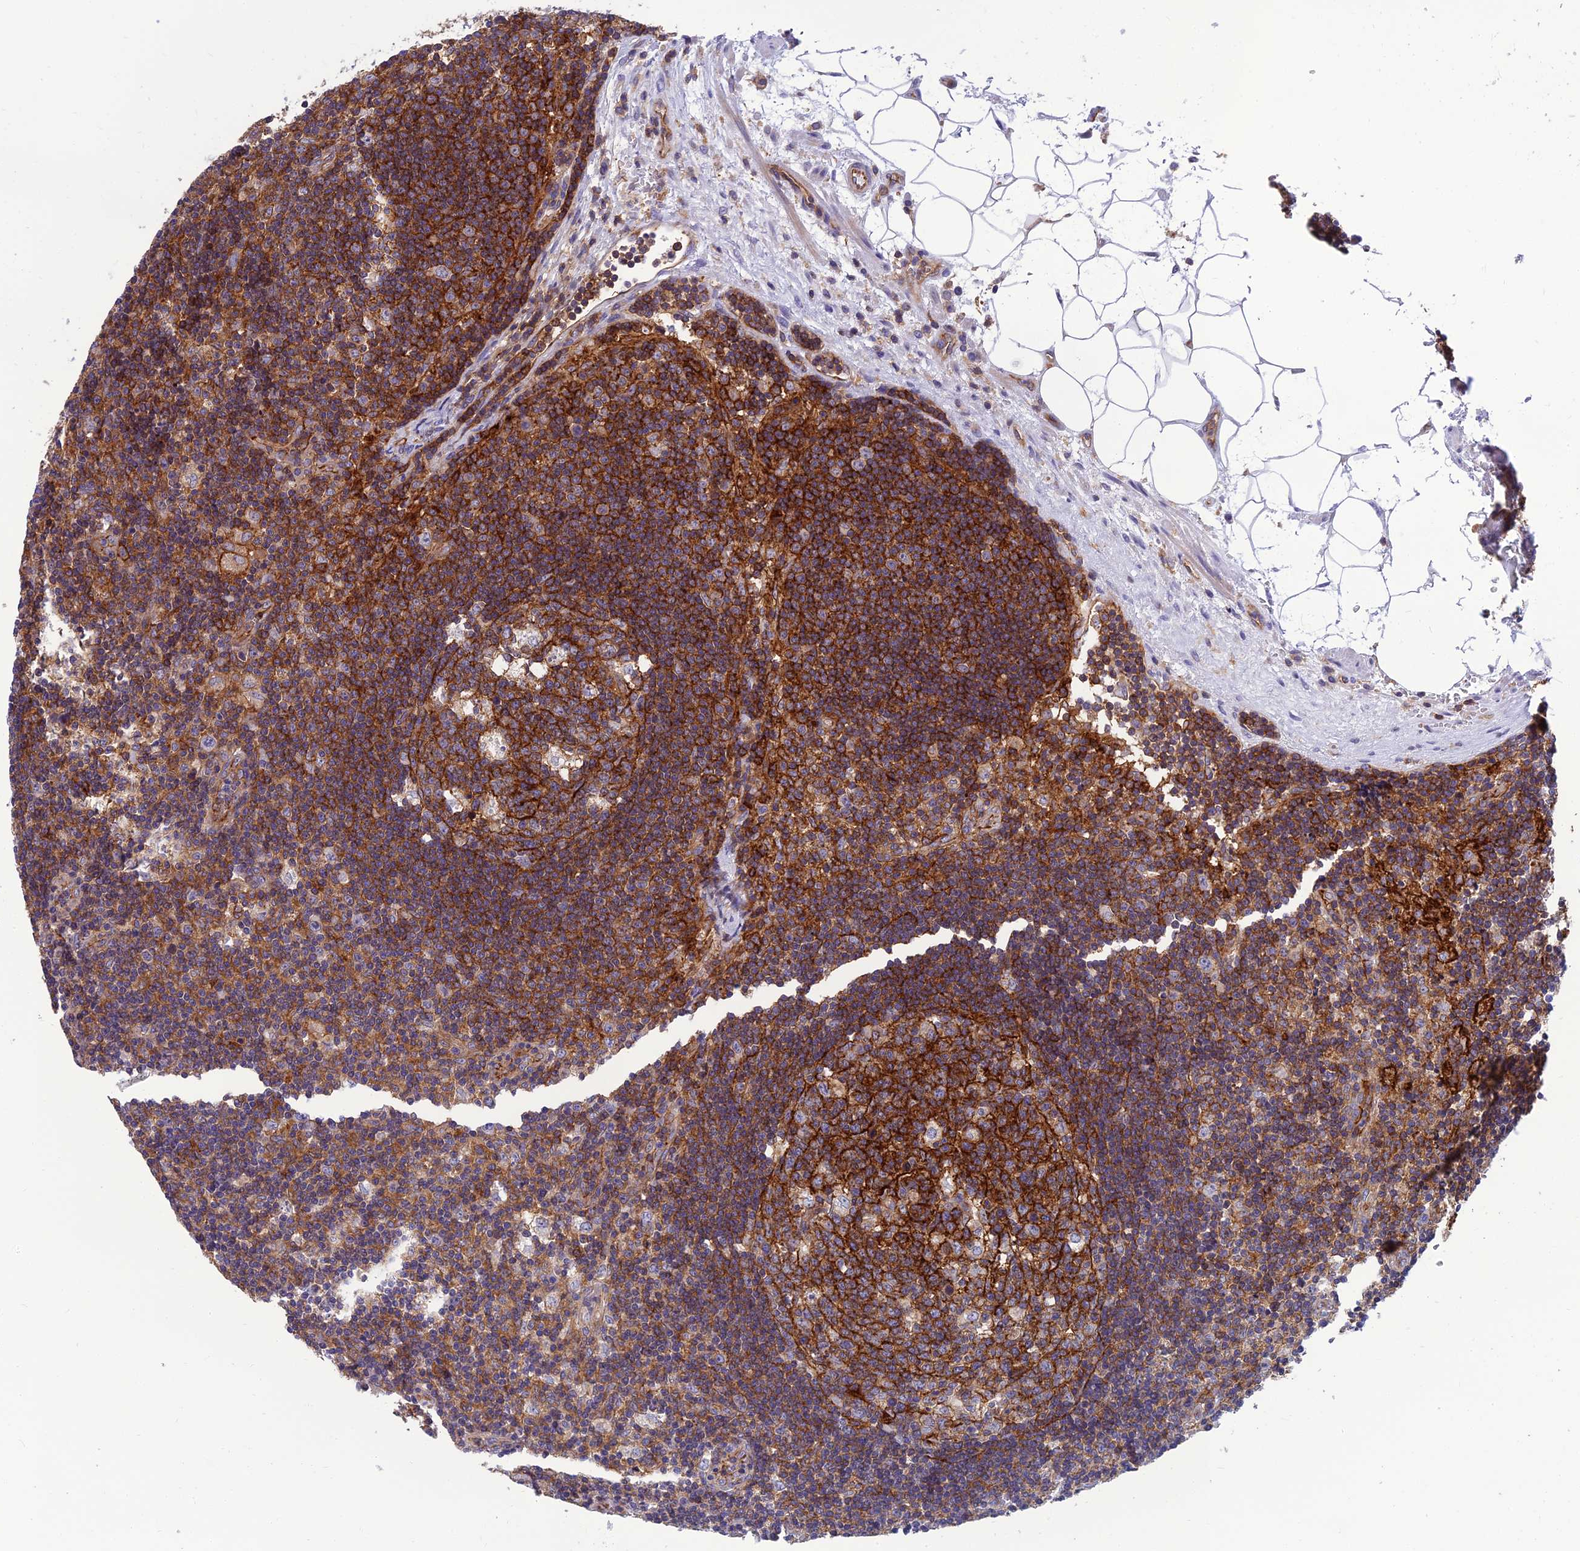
{"staining": {"intensity": "strong", "quantity": ">75%", "location": "cytoplasmic/membranous"}, "tissue": "lymph node", "cell_type": "Germinal center cells", "image_type": "normal", "snomed": [{"axis": "morphology", "description": "Normal tissue, NOS"}, {"axis": "topography", "description": "Lymph node"}], "caption": "This photomicrograph shows normal lymph node stained with immunohistochemistry (IHC) to label a protein in brown. The cytoplasmic/membranous of germinal center cells show strong positivity for the protein. Nuclei are counter-stained blue.", "gene": "PPP1R18", "patient": {"sex": "male", "age": 58}}